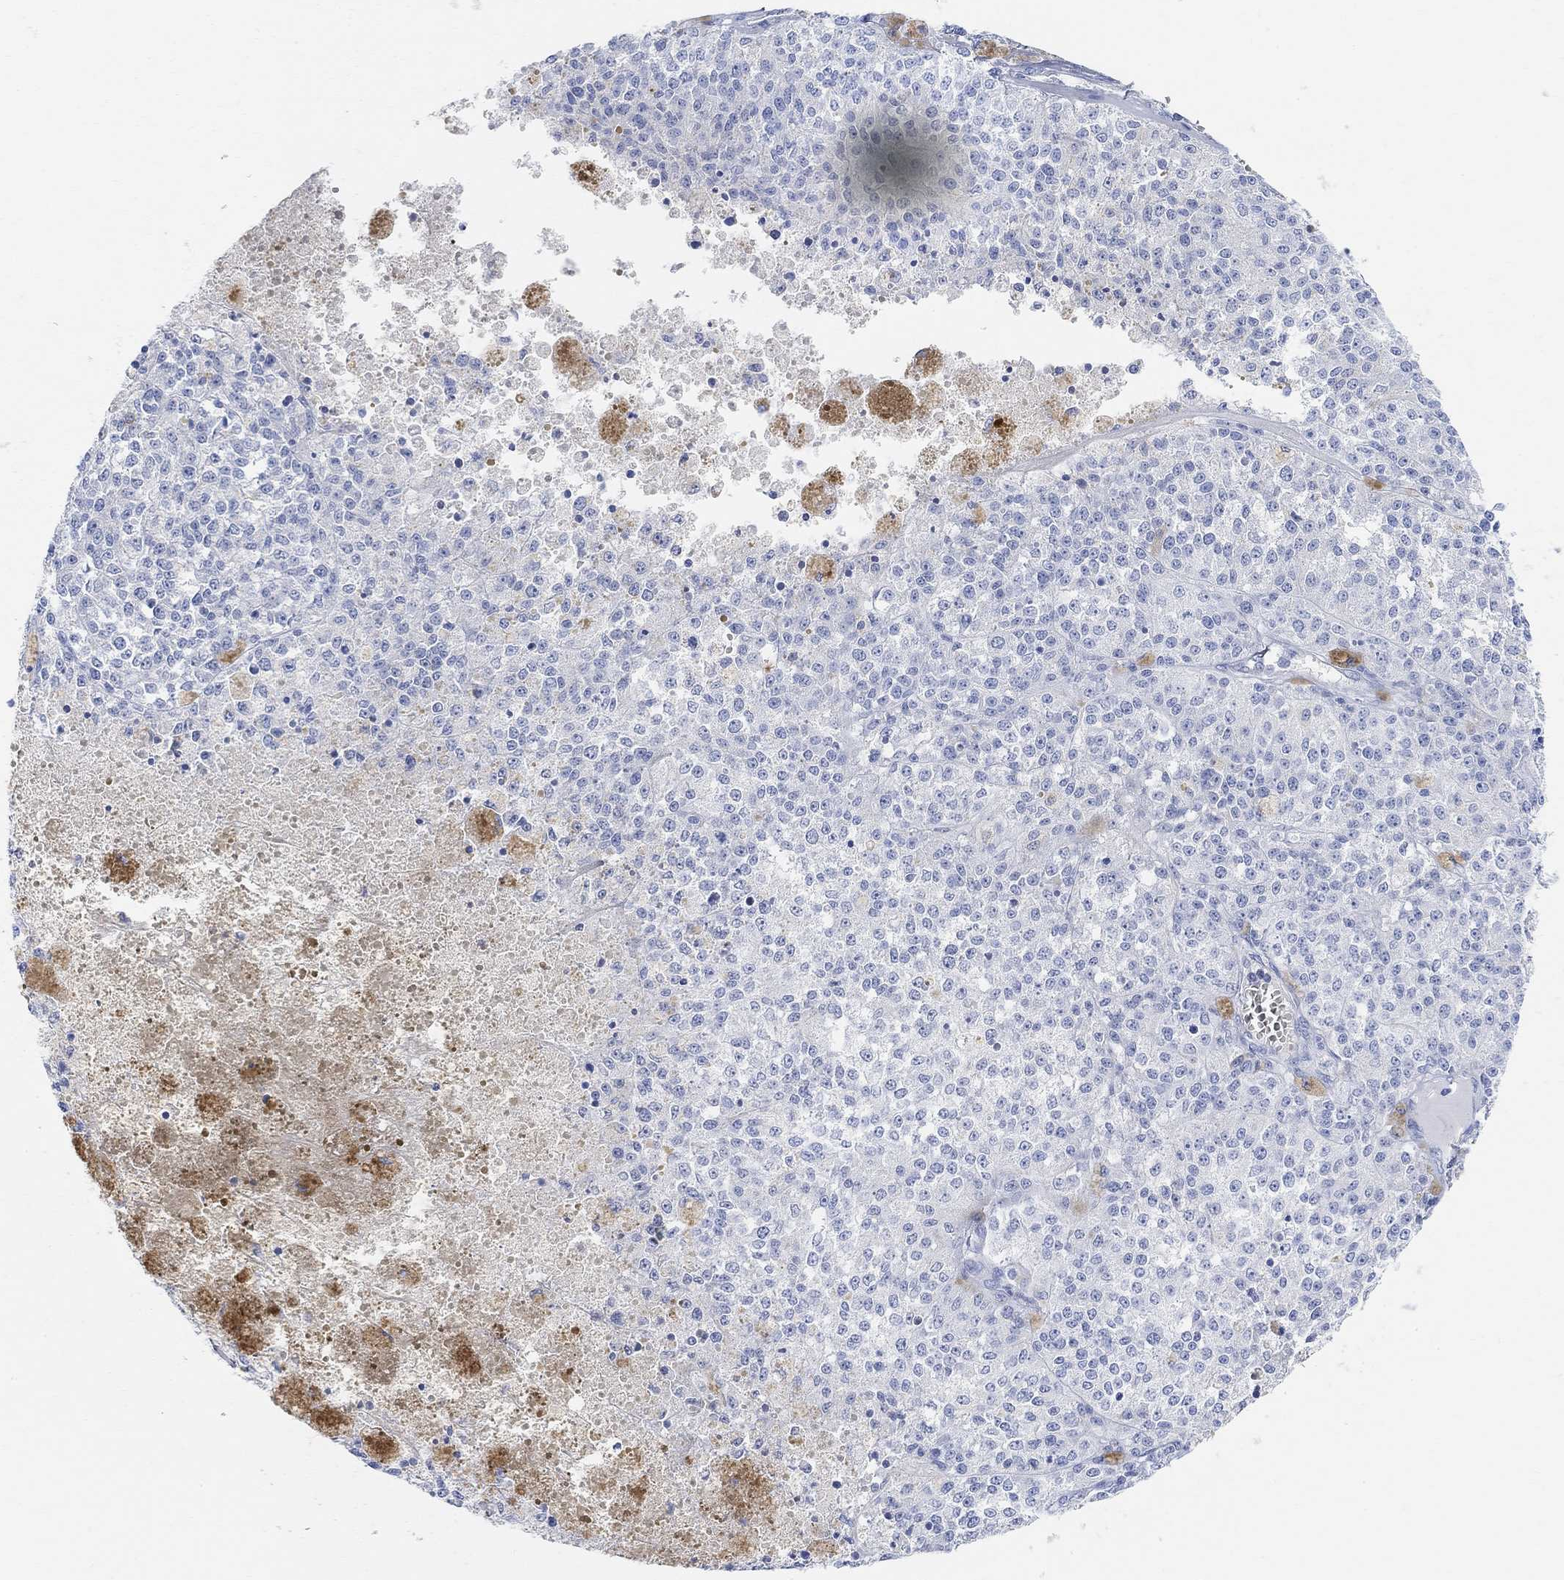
{"staining": {"intensity": "negative", "quantity": "none", "location": "none"}, "tissue": "melanoma", "cell_type": "Tumor cells", "image_type": "cancer", "snomed": [{"axis": "morphology", "description": "Malignant melanoma, Metastatic site"}, {"axis": "topography", "description": "Lymph node"}], "caption": "Melanoma was stained to show a protein in brown. There is no significant staining in tumor cells.", "gene": "RETNLB", "patient": {"sex": "female", "age": 64}}